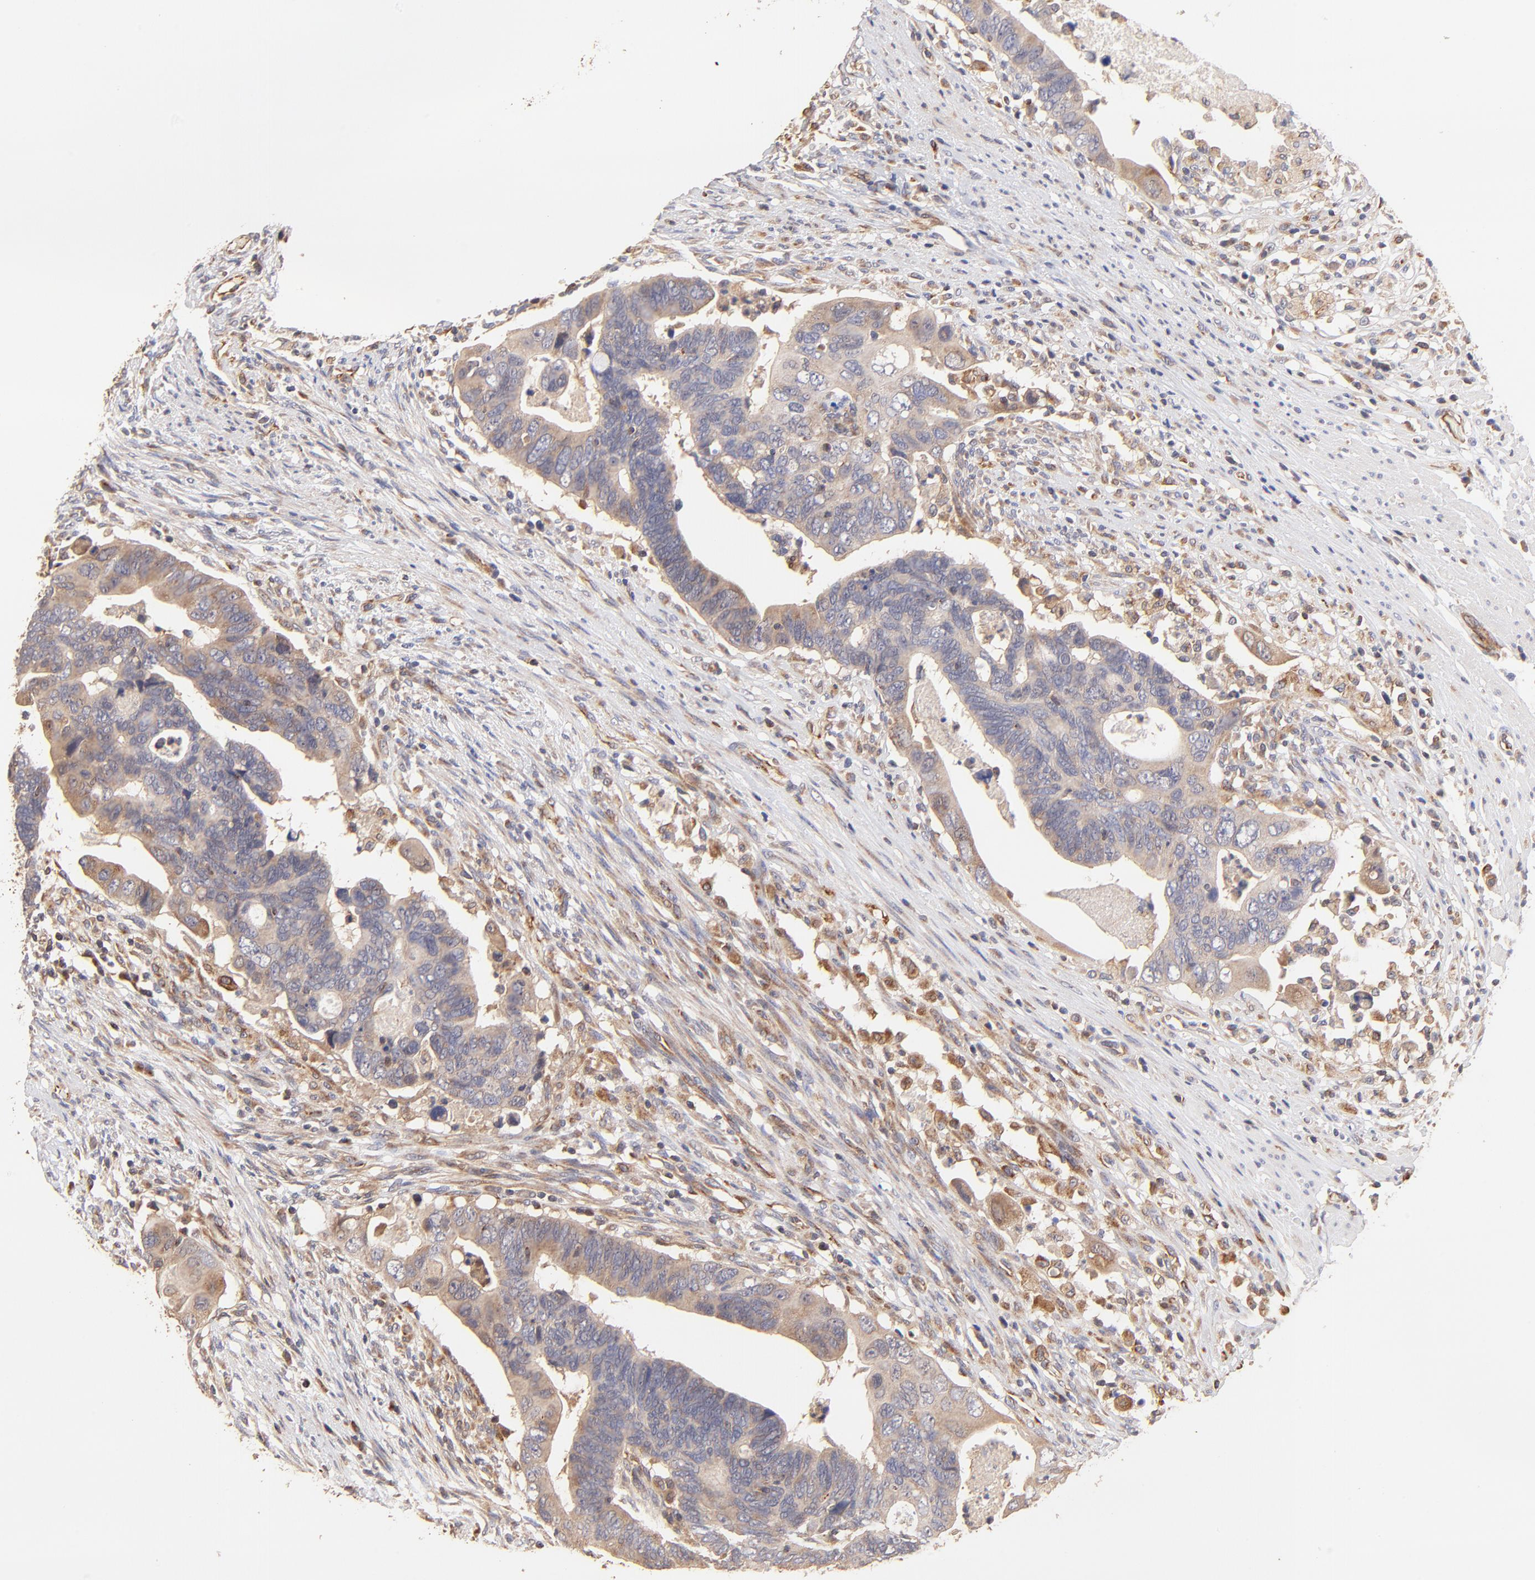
{"staining": {"intensity": "weak", "quantity": ">75%", "location": "cytoplasmic/membranous"}, "tissue": "colorectal cancer", "cell_type": "Tumor cells", "image_type": "cancer", "snomed": [{"axis": "morphology", "description": "Adenocarcinoma, NOS"}, {"axis": "topography", "description": "Rectum"}], "caption": "Immunohistochemical staining of human adenocarcinoma (colorectal) reveals weak cytoplasmic/membranous protein positivity in about >75% of tumor cells. Immunohistochemistry (ihc) stains the protein of interest in brown and the nuclei are stained blue.", "gene": "TNFAIP3", "patient": {"sex": "male", "age": 53}}